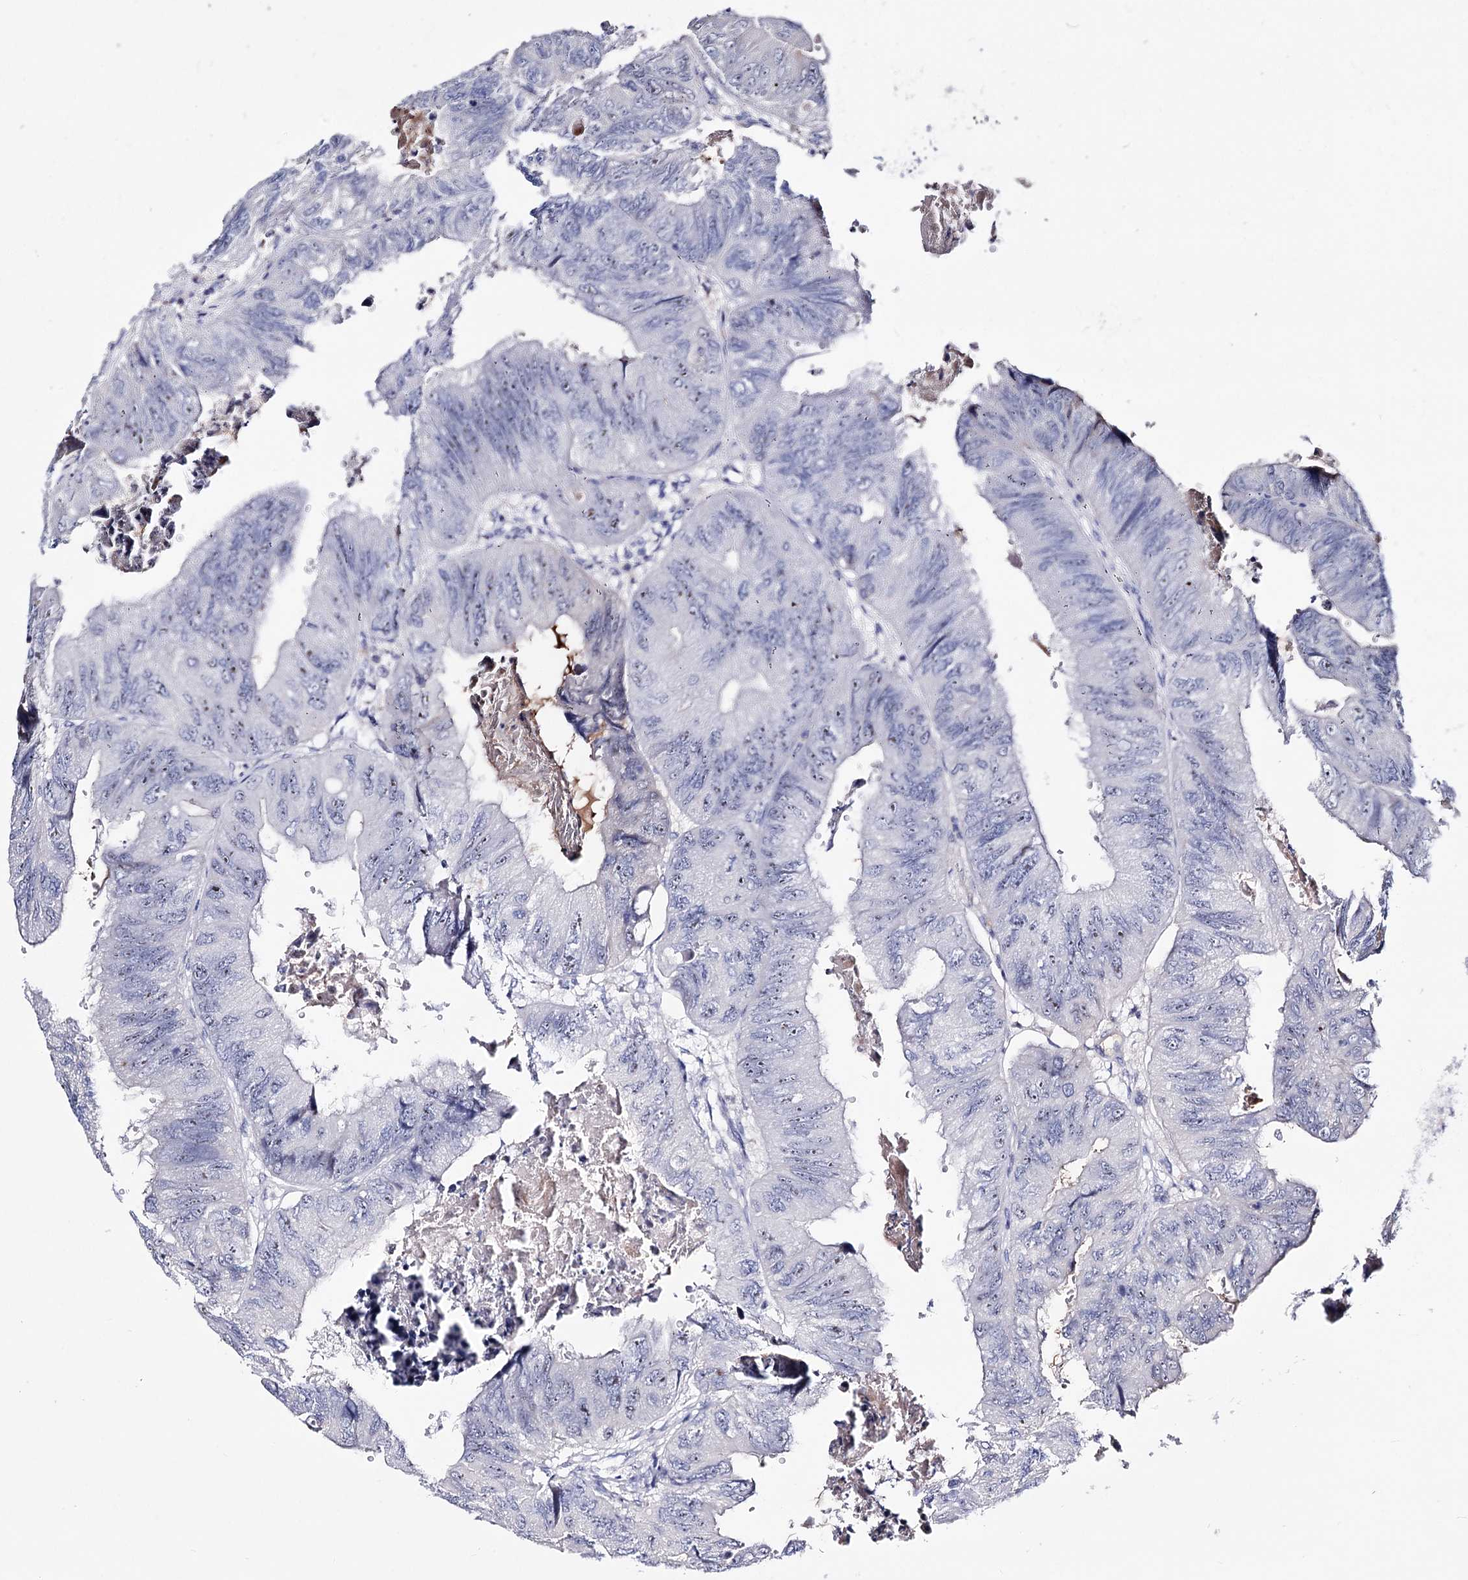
{"staining": {"intensity": "moderate", "quantity": "<25%", "location": "nuclear"}, "tissue": "colorectal cancer", "cell_type": "Tumor cells", "image_type": "cancer", "snomed": [{"axis": "morphology", "description": "Adenocarcinoma, NOS"}, {"axis": "topography", "description": "Rectum"}], "caption": "Tumor cells demonstrate moderate nuclear positivity in about <25% of cells in colorectal adenocarcinoma.", "gene": "PCGF5", "patient": {"sex": "male", "age": 63}}